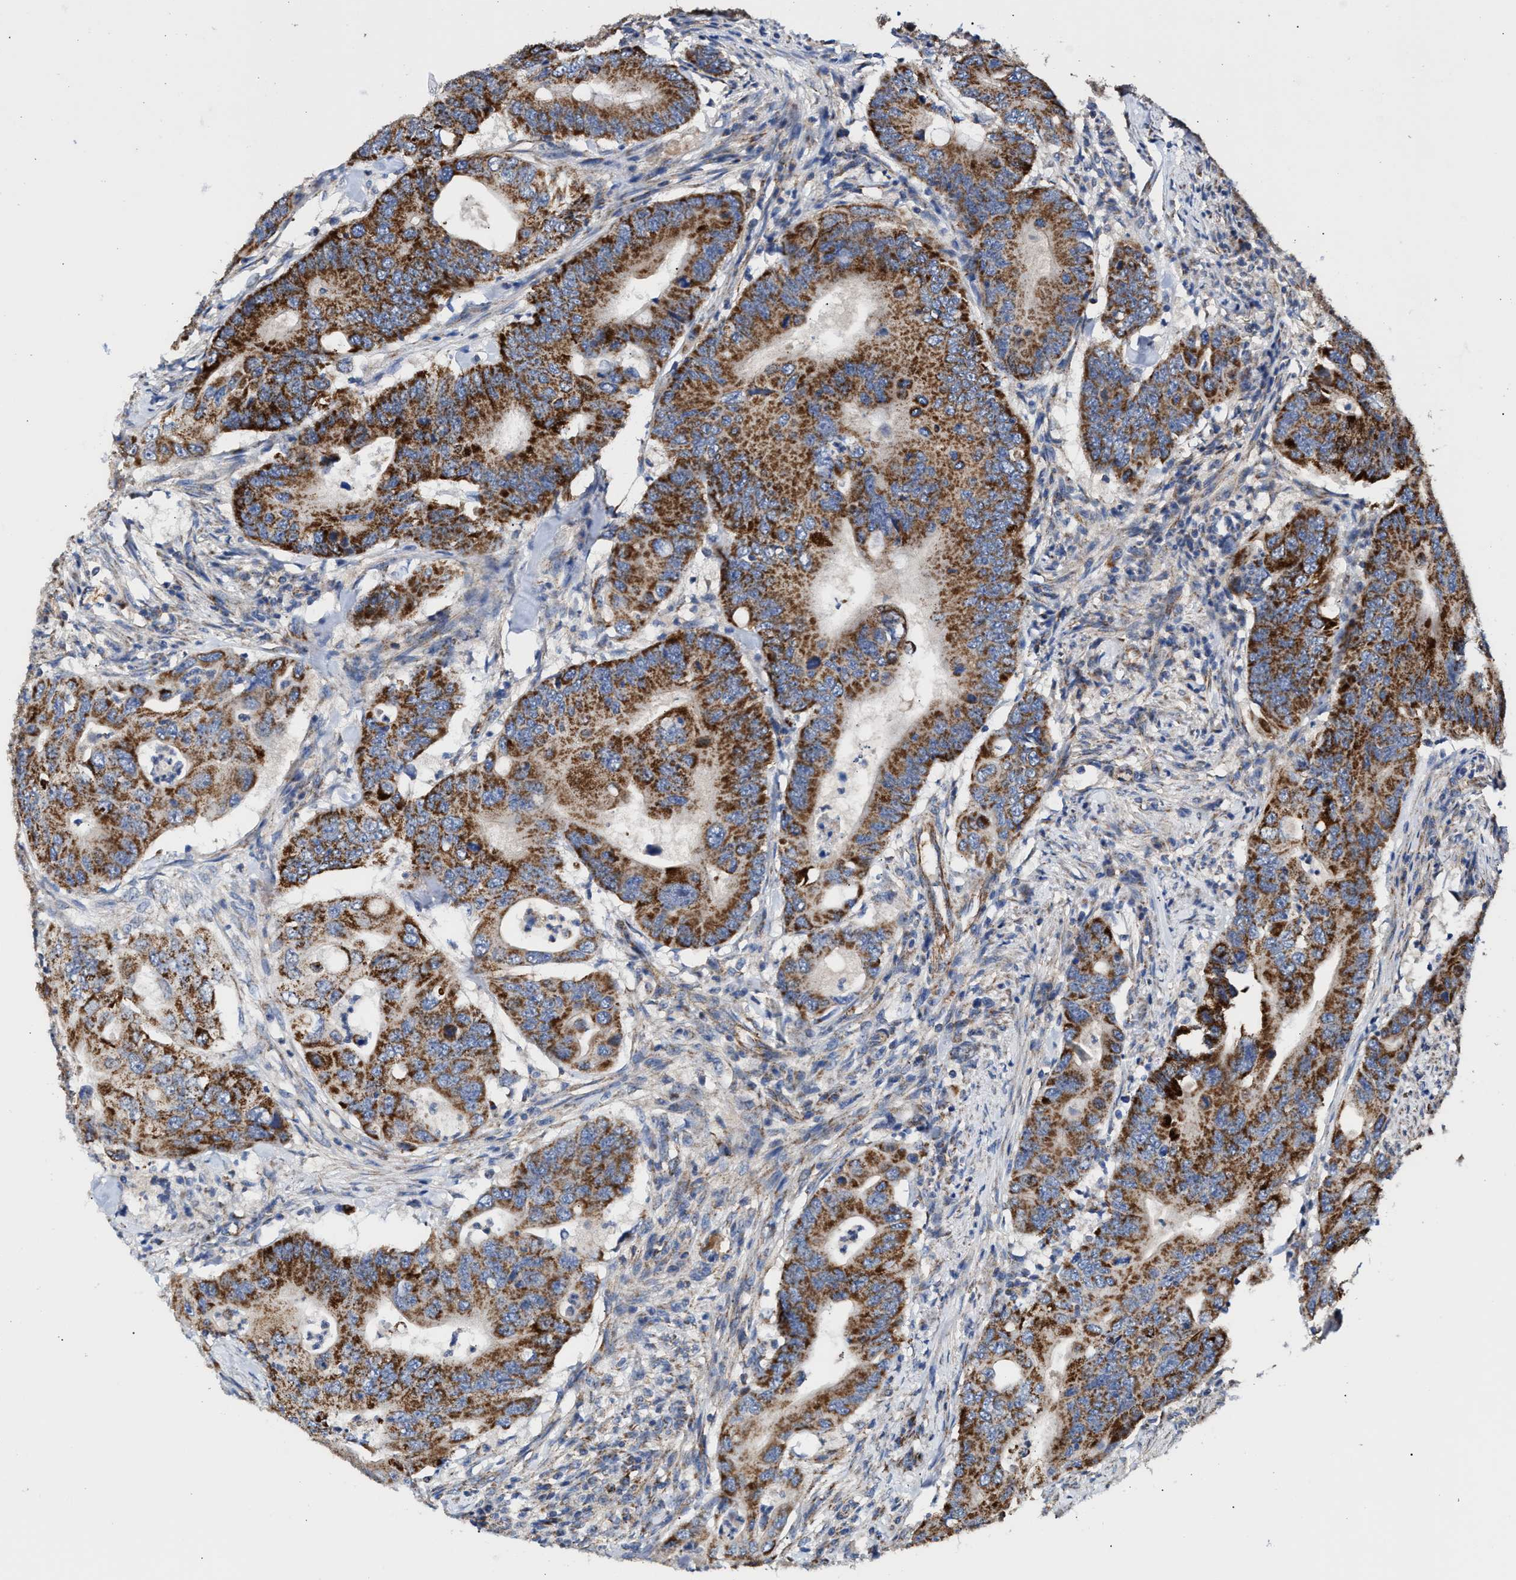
{"staining": {"intensity": "strong", "quantity": ">75%", "location": "cytoplasmic/membranous"}, "tissue": "colorectal cancer", "cell_type": "Tumor cells", "image_type": "cancer", "snomed": [{"axis": "morphology", "description": "Adenocarcinoma, NOS"}, {"axis": "topography", "description": "Colon"}], "caption": "A high amount of strong cytoplasmic/membranous positivity is appreciated in about >75% of tumor cells in colorectal adenocarcinoma tissue.", "gene": "MECR", "patient": {"sex": "male", "age": 71}}